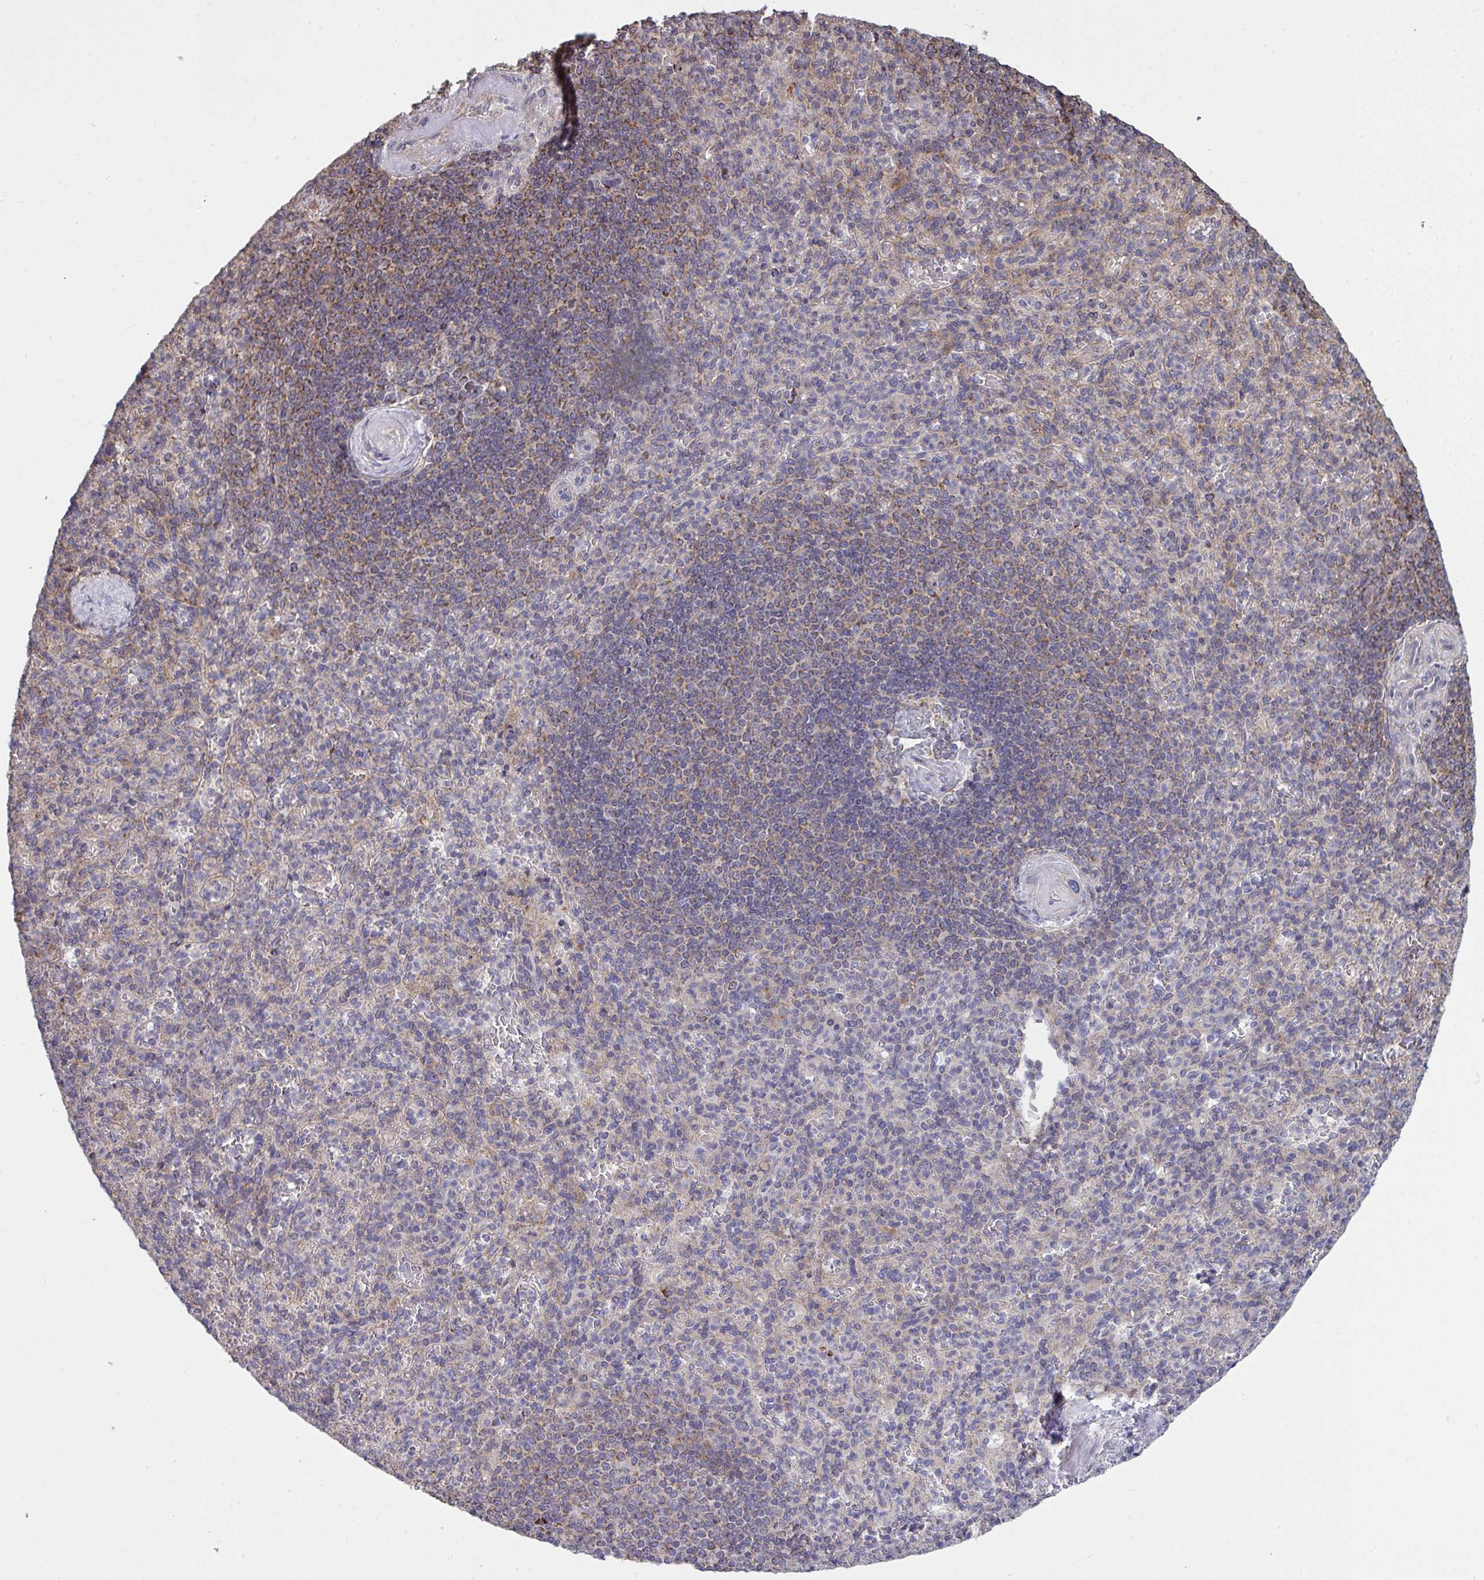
{"staining": {"intensity": "weak", "quantity": "25%-75%", "location": "cytoplasmic/membranous"}, "tissue": "spleen", "cell_type": "Cells in red pulp", "image_type": "normal", "snomed": [{"axis": "morphology", "description": "Normal tissue, NOS"}, {"axis": "topography", "description": "Spleen"}], "caption": "This micrograph reveals immunohistochemistry (IHC) staining of benign human spleen, with low weak cytoplasmic/membranous staining in approximately 25%-75% of cells in red pulp.", "gene": "PPM1H", "patient": {"sex": "female", "age": 74}}